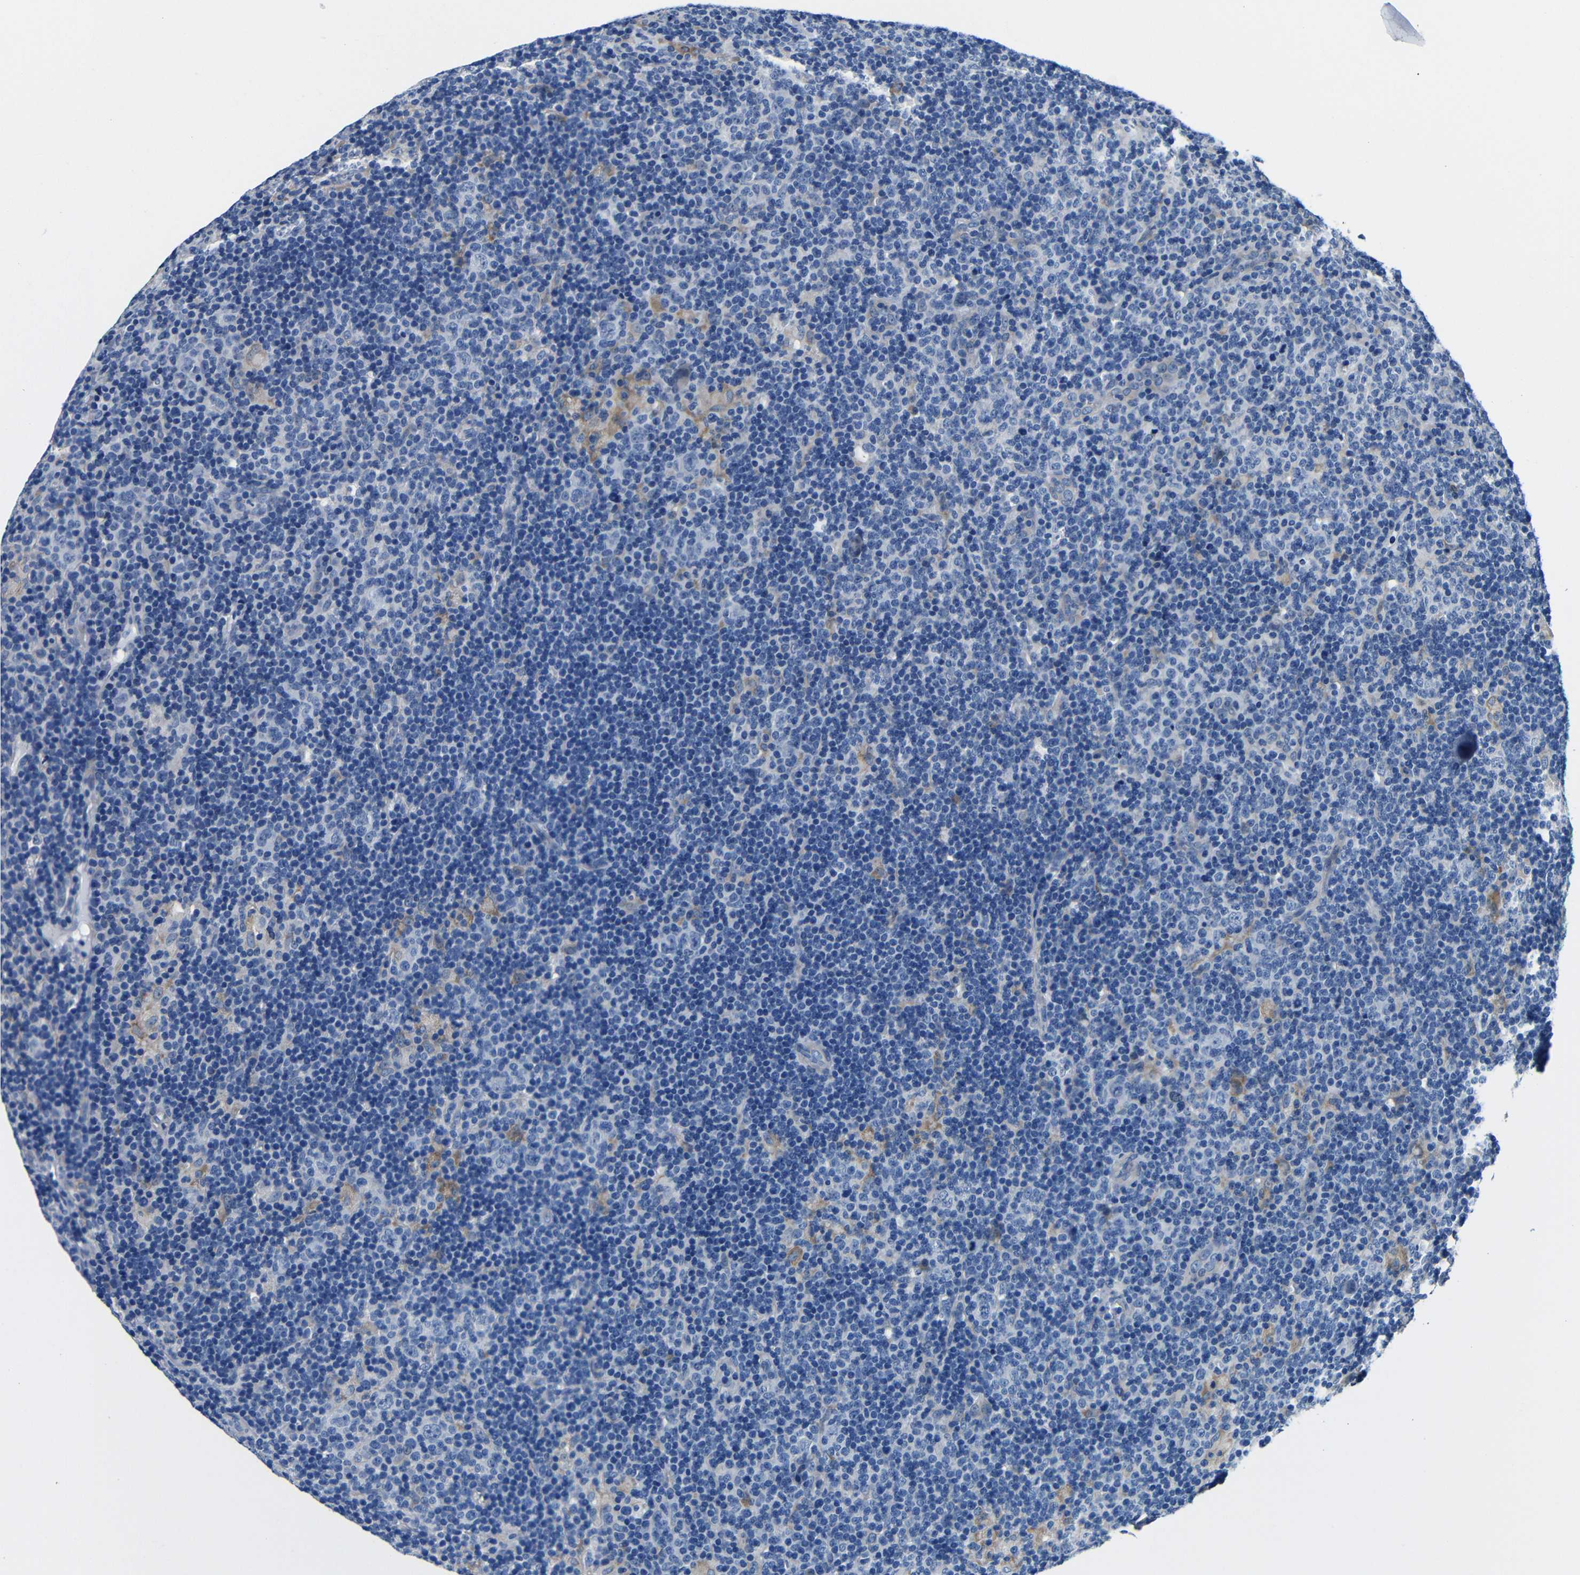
{"staining": {"intensity": "negative", "quantity": "none", "location": "none"}, "tissue": "lymphoma", "cell_type": "Tumor cells", "image_type": "cancer", "snomed": [{"axis": "morphology", "description": "Hodgkin's disease, NOS"}, {"axis": "topography", "description": "Lymph node"}], "caption": "This histopathology image is of Hodgkin's disease stained with IHC to label a protein in brown with the nuclei are counter-stained blue. There is no staining in tumor cells.", "gene": "TNFAIP1", "patient": {"sex": "female", "age": 57}}